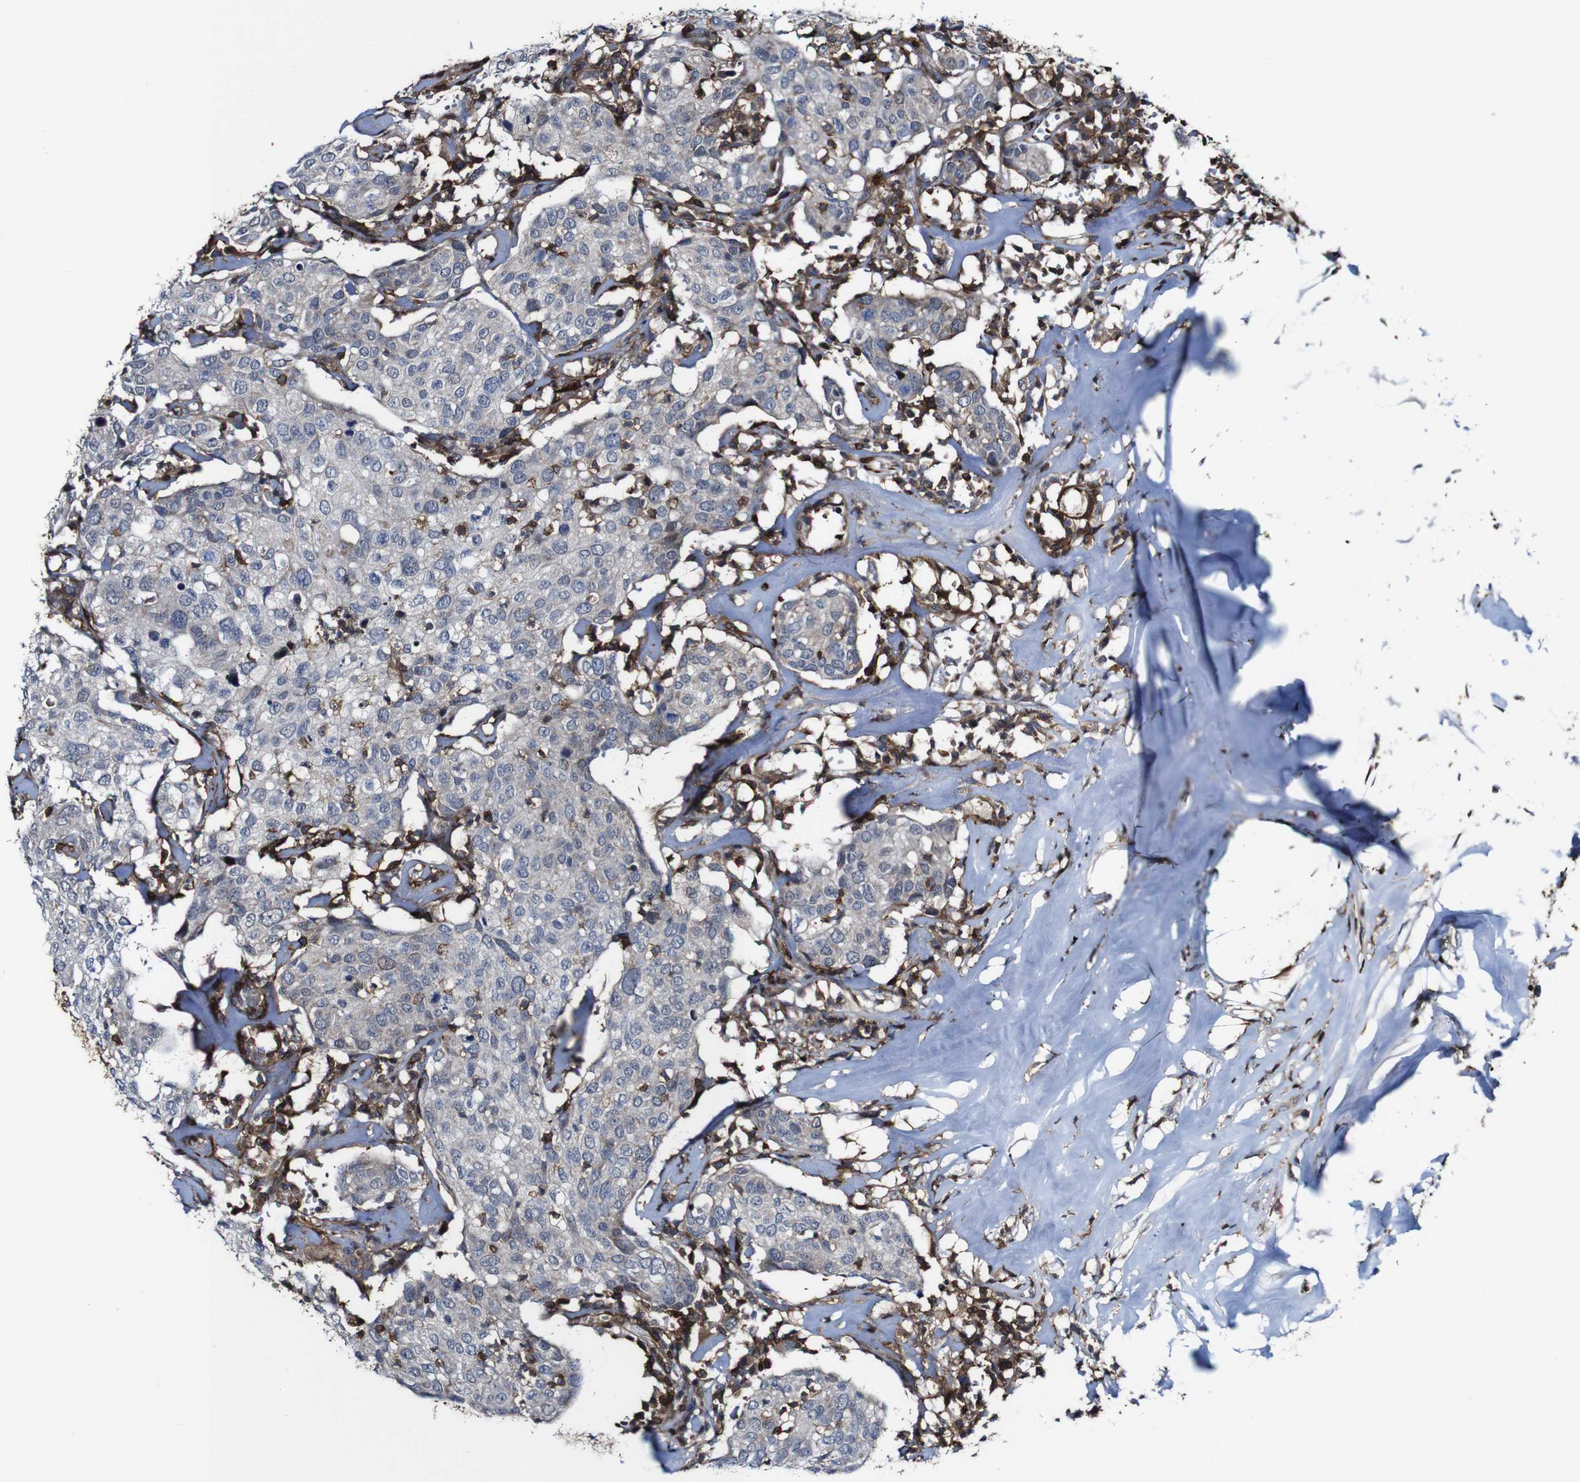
{"staining": {"intensity": "weak", "quantity": ">75%", "location": "cytoplasmic/membranous"}, "tissue": "head and neck cancer", "cell_type": "Tumor cells", "image_type": "cancer", "snomed": [{"axis": "morphology", "description": "Adenocarcinoma, NOS"}, {"axis": "topography", "description": "Salivary gland"}, {"axis": "topography", "description": "Head-Neck"}], "caption": "IHC staining of head and neck cancer, which reveals low levels of weak cytoplasmic/membranous positivity in approximately >75% of tumor cells indicating weak cytoplasmic/membranous protein positivity. The staining was performed using DAB (brown) for protein detection and nuclei were counterstained in hematoxylin (blue).", "gene": "JAK2", "patient": {"sex": "female", "age": 65}}